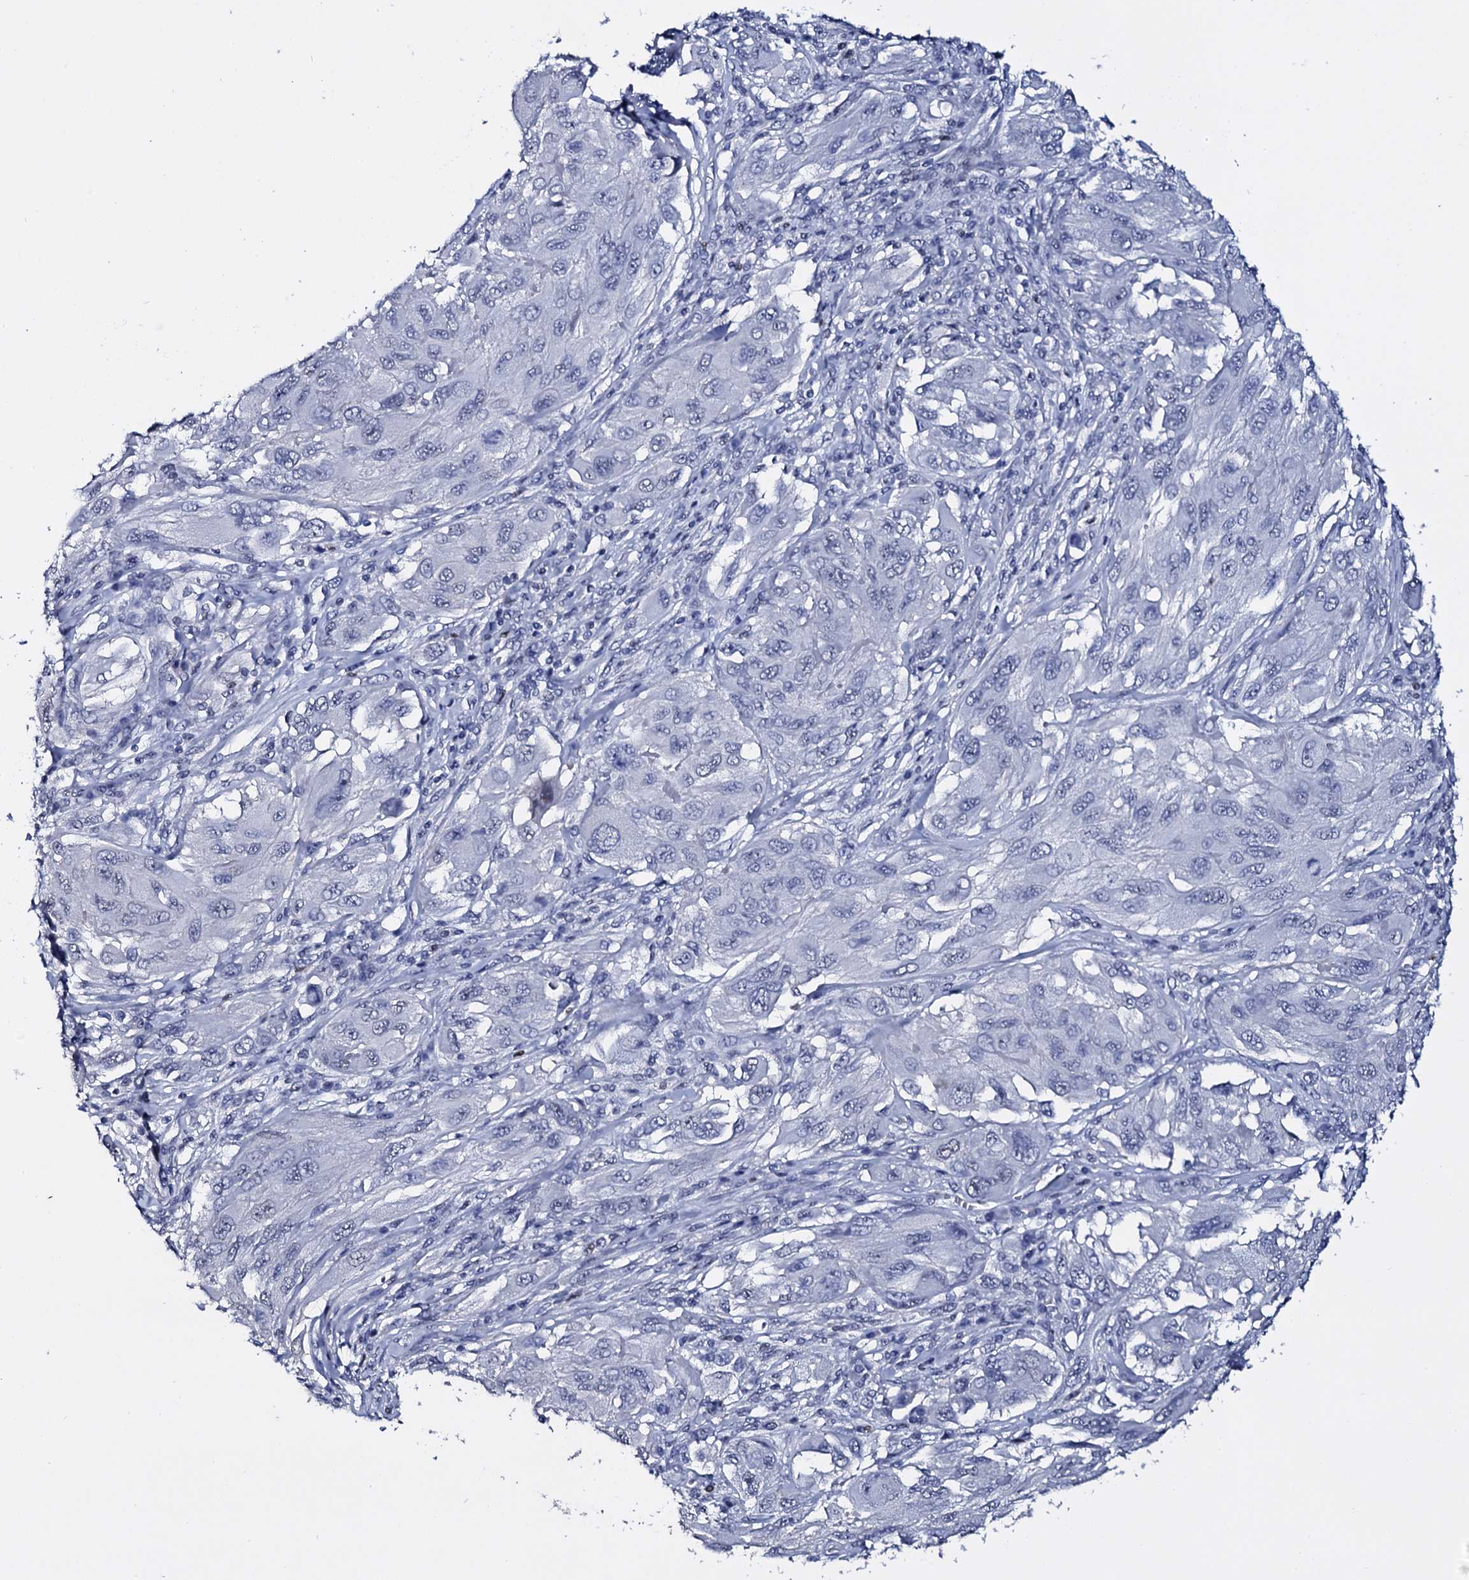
{"staining": {"intensity": "negative", "quantity": "none", "location": "none"}, "tissue": "melanoma", "cell_type": "Tumor cells", "image_type": "cancer", "snomed": [{"axis": "morphology", "description": "Malignant melanoma, NOS"}, {"axis": "topography", "description": "Skin"}], "caption": "Human malignant melanoma stained for a protein using immunohistochemistry (IHC) shows no positivity in tumor cells.", "gene": "NPM2", "patient": {"sex": "female", "age": 91}}